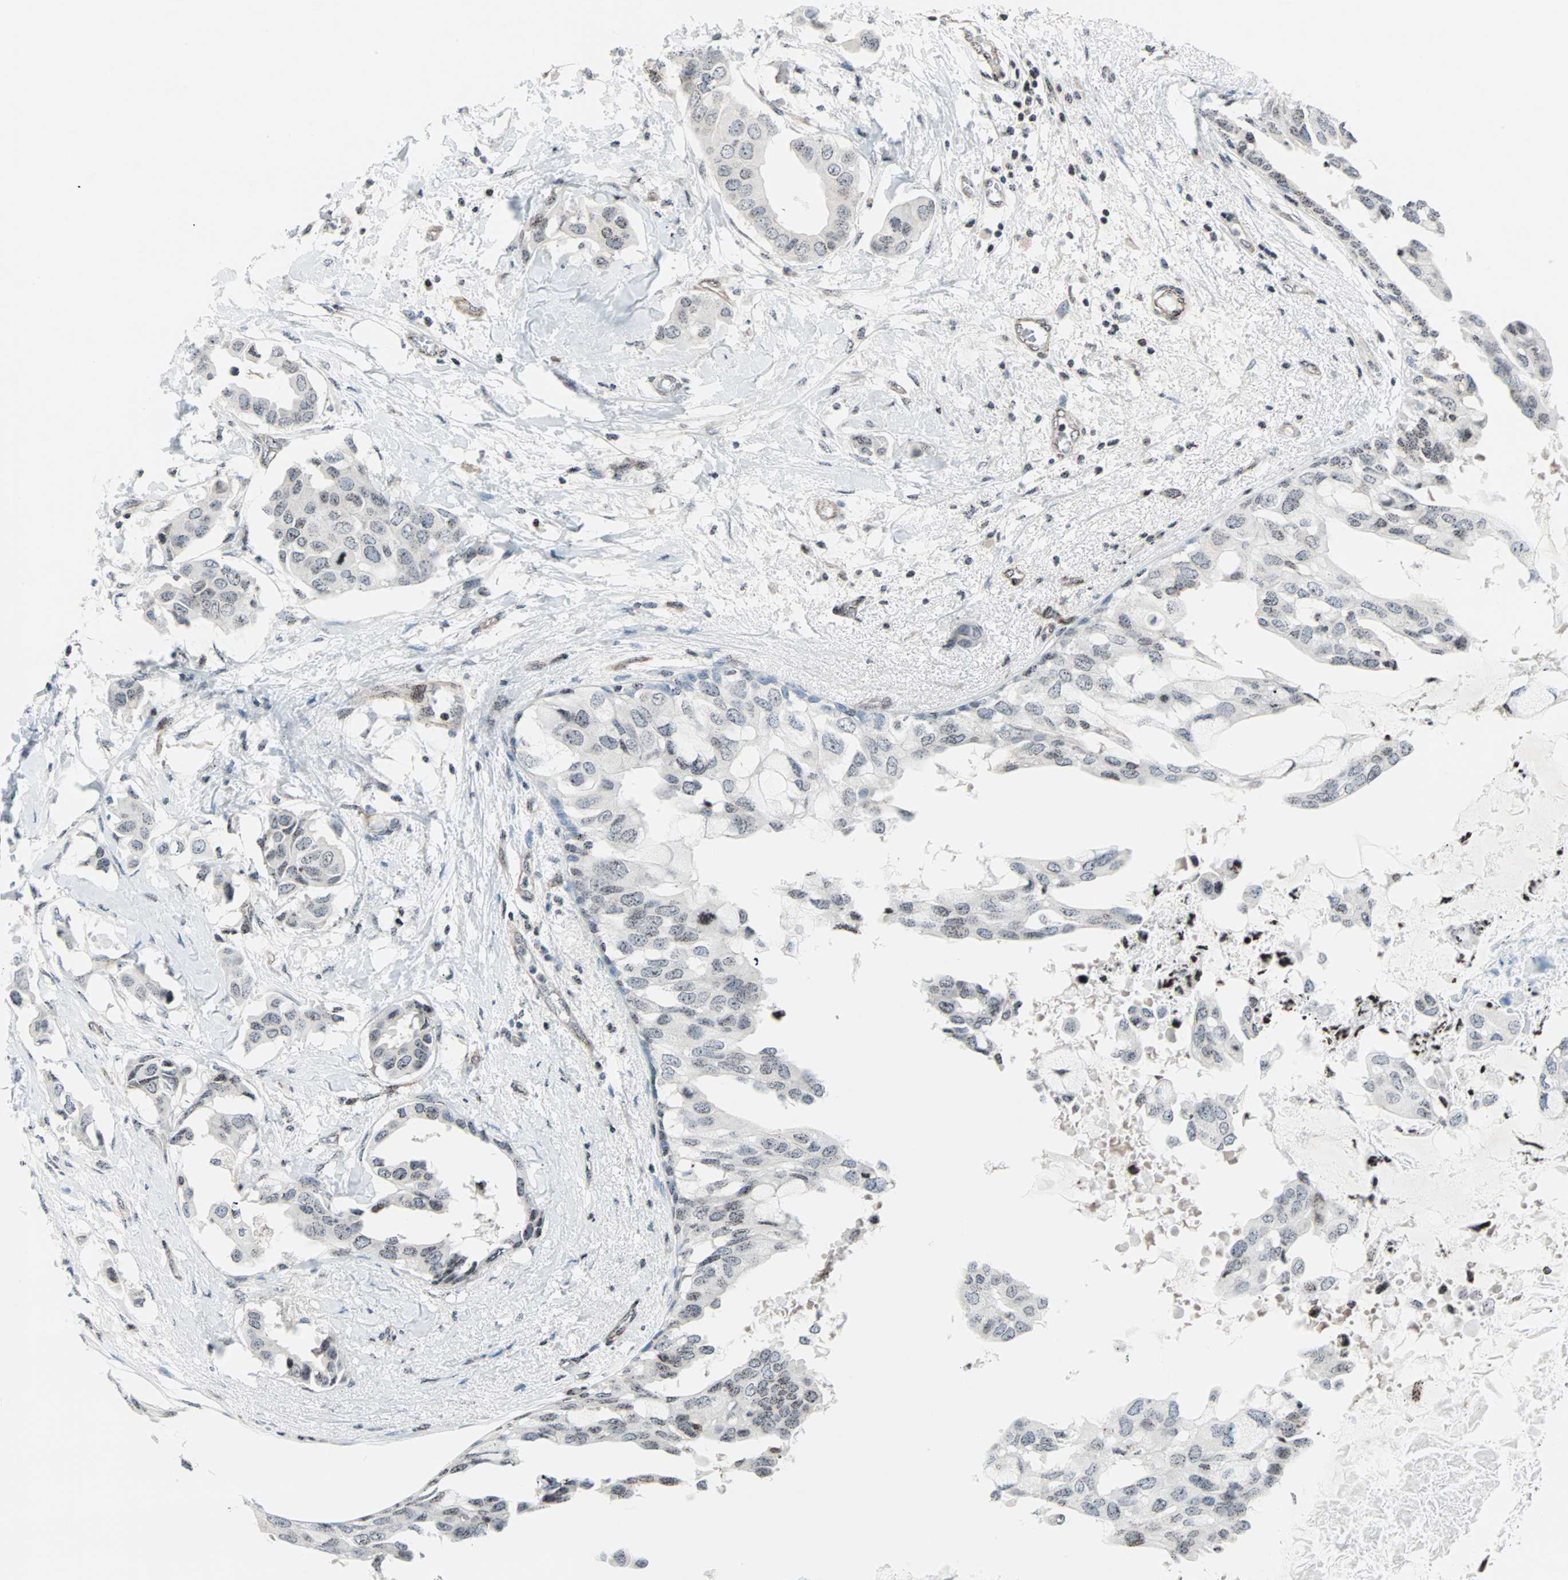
{"staining": {"intensity": "weak", "quantity": ">75%", "location": "nuclear"}, "tissue": "breast cancer", "cell_type": "Tumor cells", "image_type": "cancer", "snomed": [{"axis": "morphology", "description": "Duct carcinoma"}, {"axis": "topography", "description": "Breast"}], "caption": "IHC photomicrograph of human breast invasive ductal carcinoma stained for a protein (brown), which demonstrates low levels of weak nuclear positivity in about >75% of tumor cells.", "gene": "CENPA", "patient": {"sex": "female", "age": 40}}